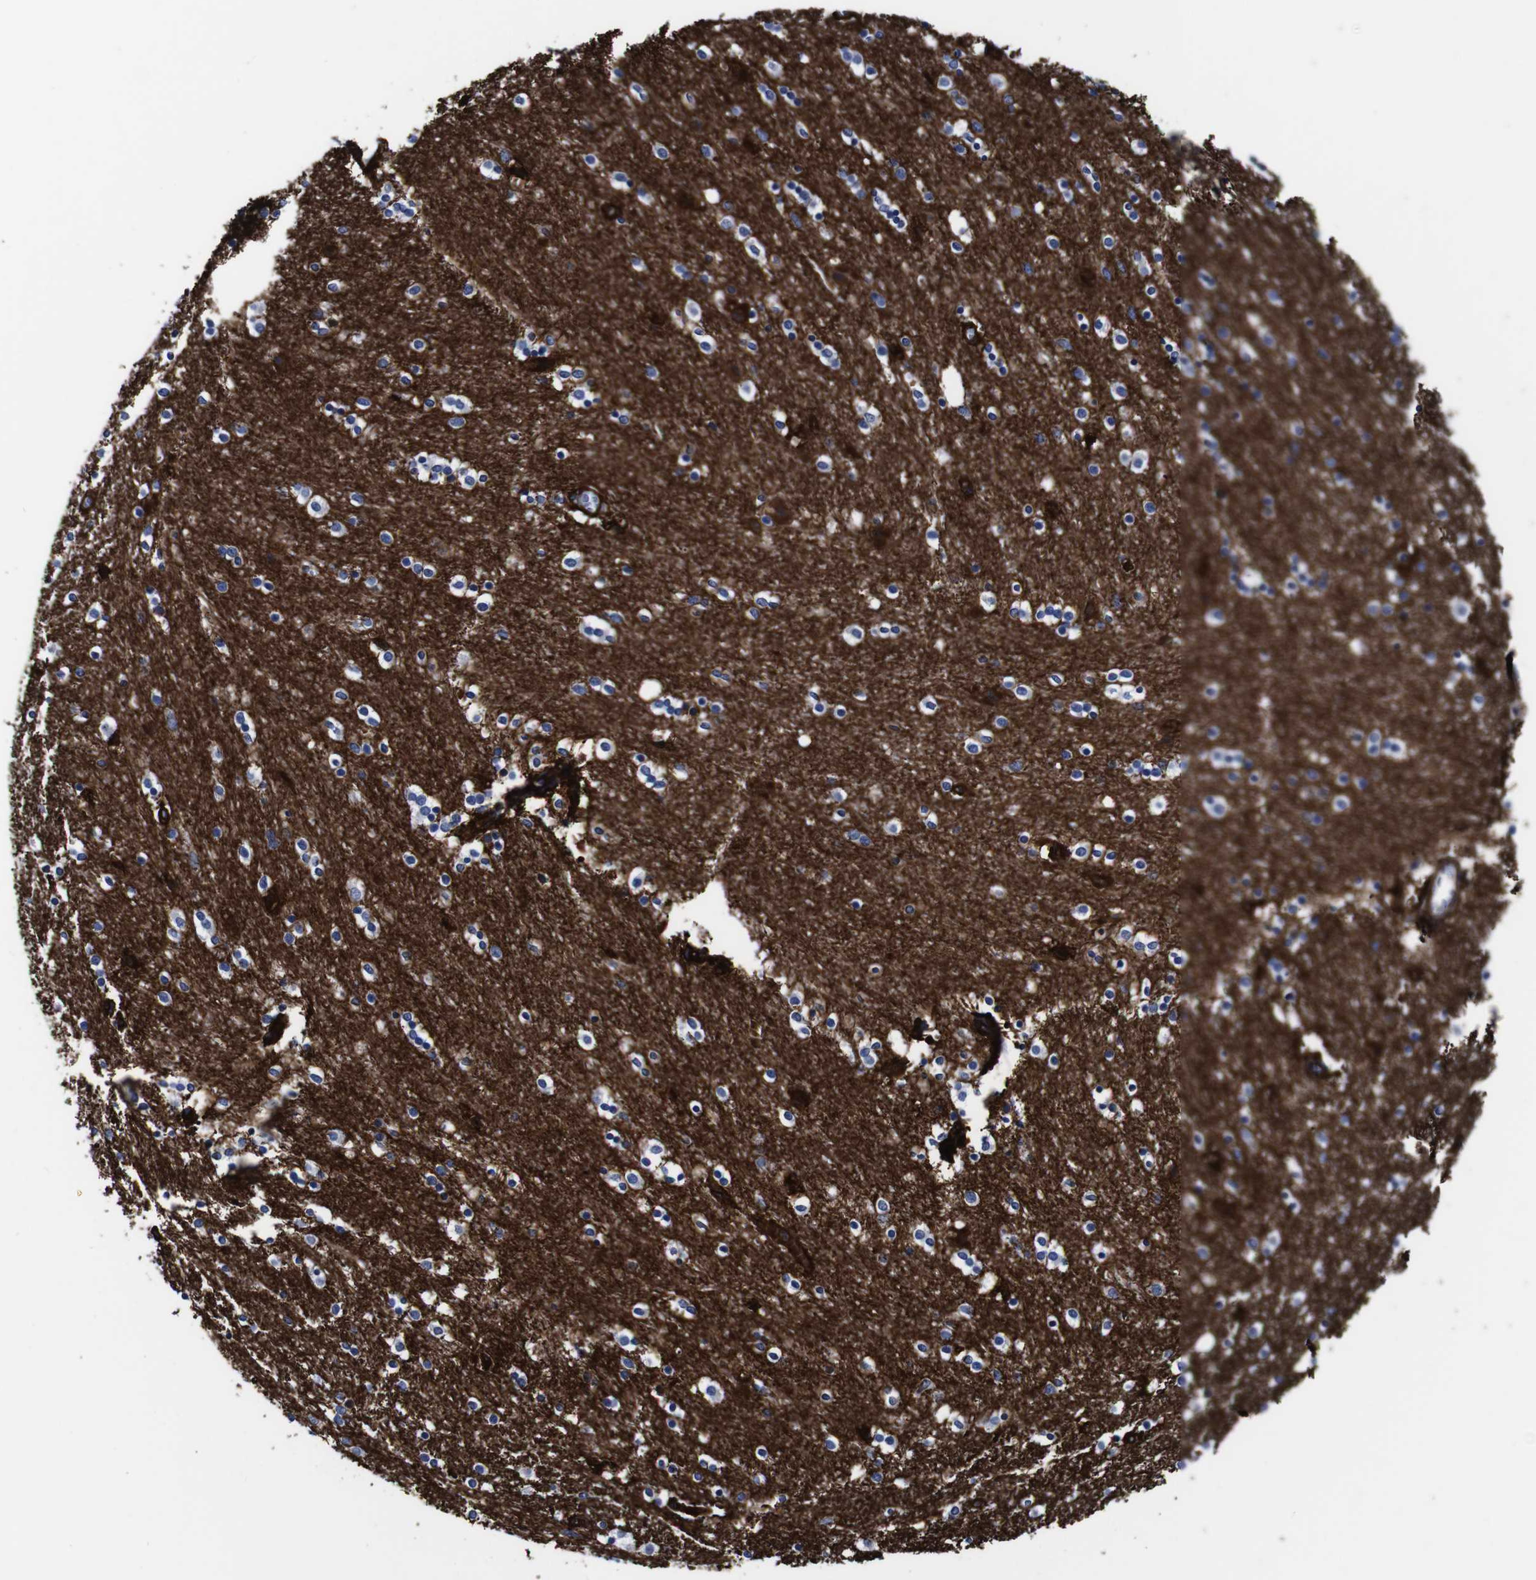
{"staining": {"intensity": "negative", "quantity": "none", "location": "none"}, "tissue": "caudate", "cell_type": "Glial cells", "image_type": "normal", "snomed": [{"axis": "morphology", "description": "Normal tissue, NOS"}, {"axis": "topography", "description": "Lateral ventricle wall"}], "caption": "Immunohistochemistry histopathology image of unremarkable caudate: human caudate stained with DAB (3,3'-diaminobenzidine) reveals no significant protein expression in glial cells.", "gene": "SPTBN1", "patient": {"sex": "female", "age": 54}}